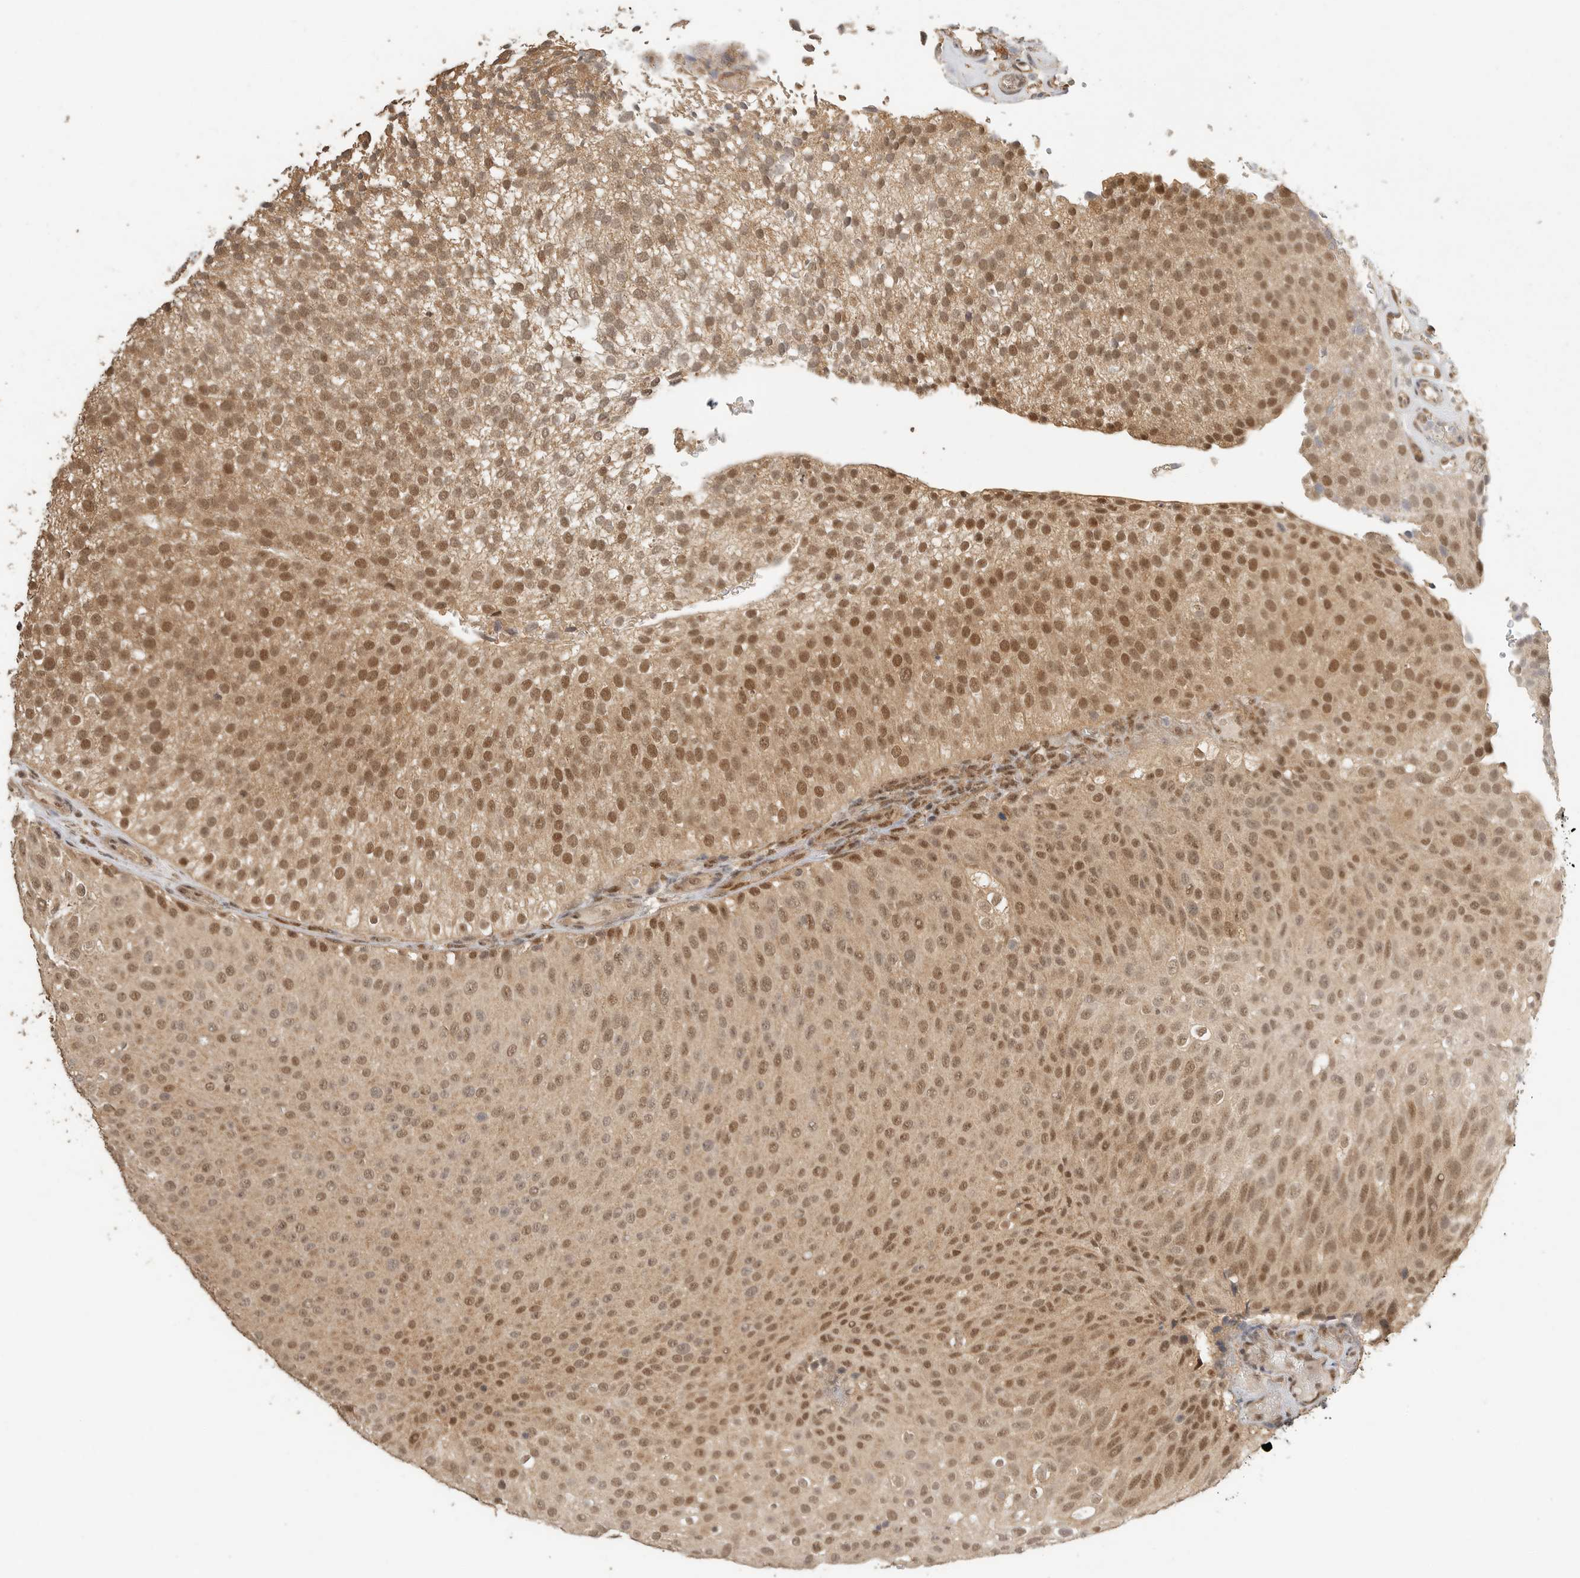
{"staining": {"intensity": "moderate", "quantity": ">75%", "location": "cytoplasmic/membranous,nuclear"}, "tissue": "urothelial cancer", "cell_type": "Tumor cells", "image_type": "cancer", "snomed": [{"axis": "morphology", "description": "Urothelial carcinoma, Low grade"}, {"axis": "topography", "description": "Urinary bladder"}], "caption": "Human urothelial cancer stained with a protein marker reveals moderate staining in tumor cells.", "gene": "DFFA", "patient": {"sex": "male", "age": 78}}